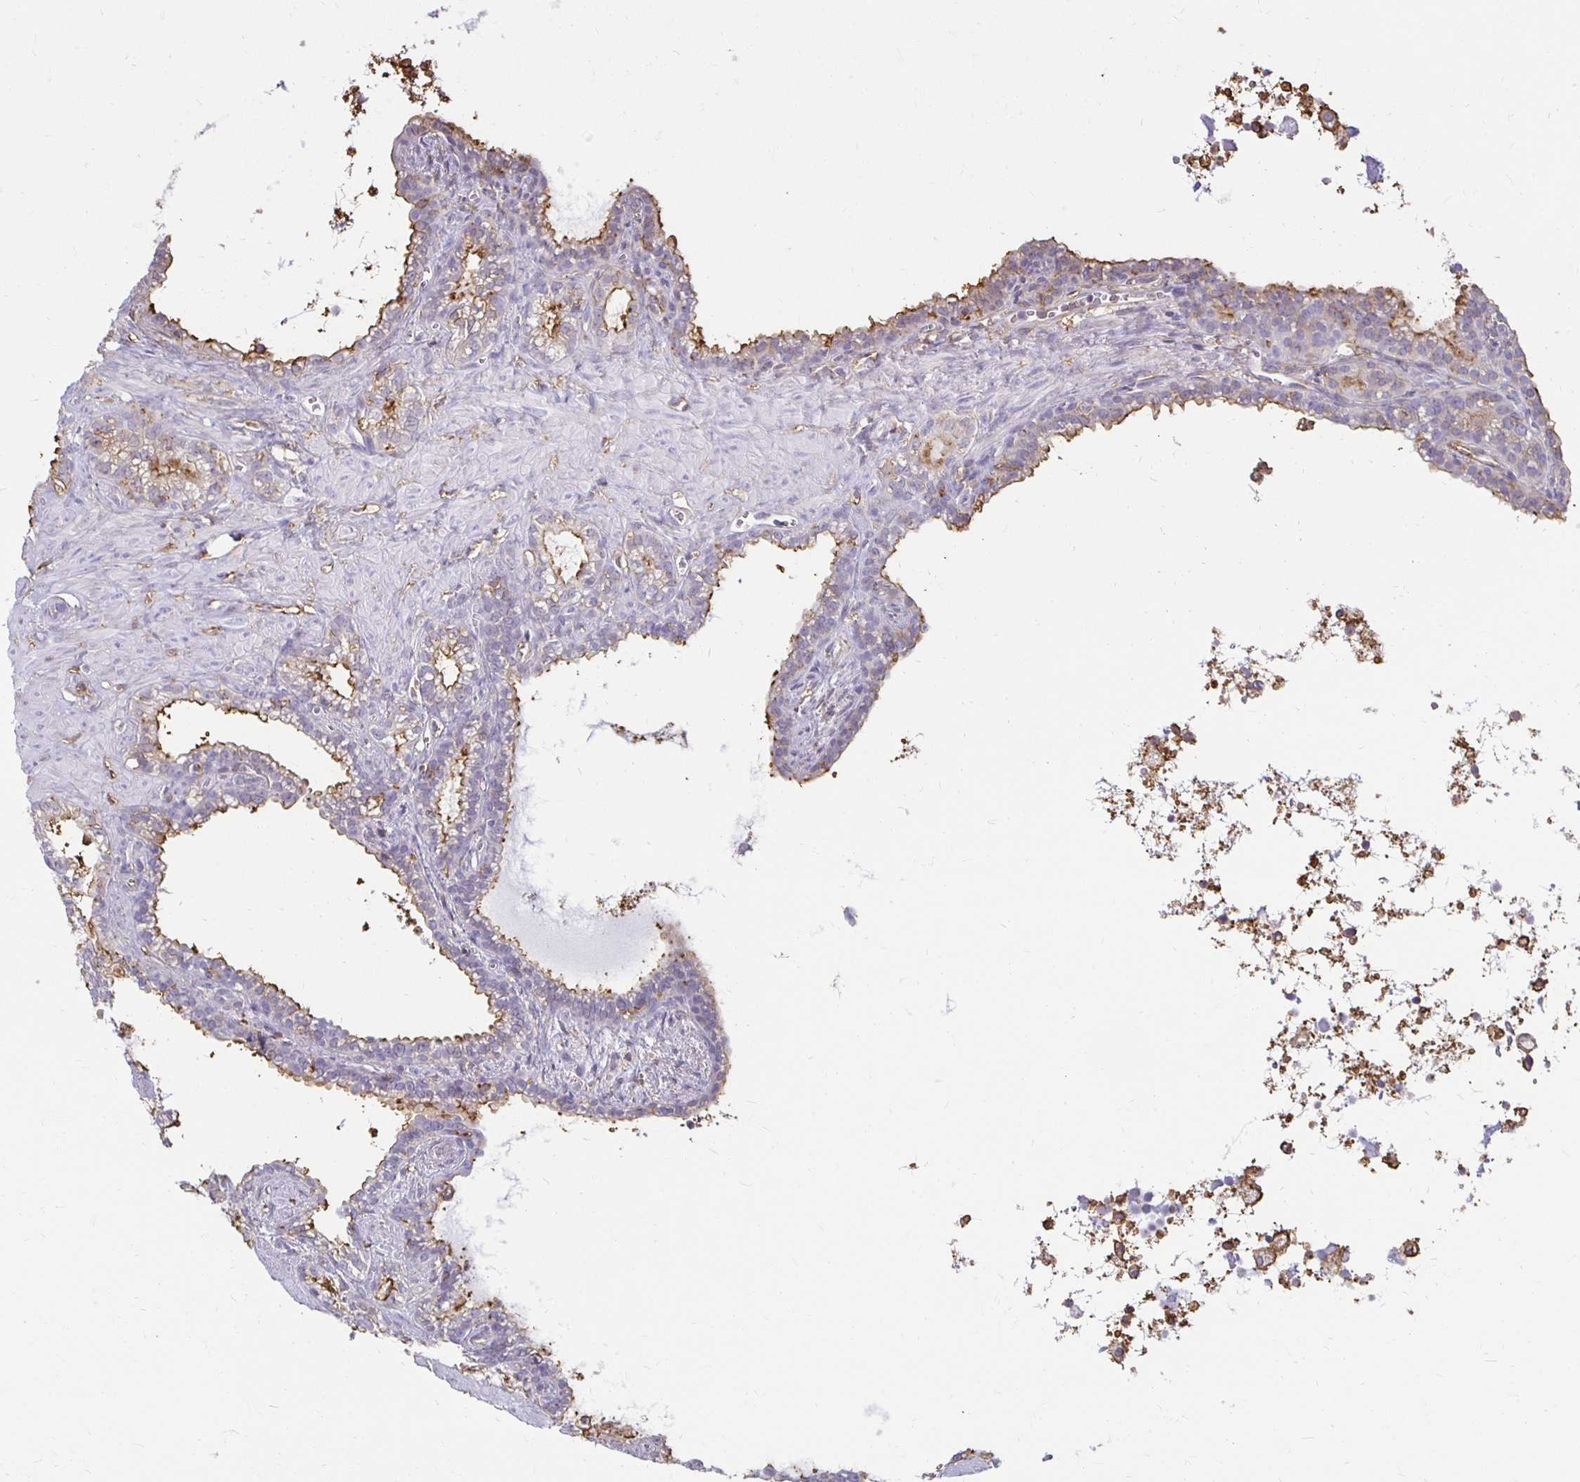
{"staining": {"intensity": "weak", "quantity": "<25%", "location": "cytoplasmic/membranous"}, "tissue": "seminal vesicle", "cell_type": "Glandular cells", "image_type": "normal", "snomed": [{"axis": "morphology", "description": "Normal tissue, NOS"}, {"axis": "topography", "description": "Seminal veicle"}], "caption": "Protein analysis of normal seminal vesicle reveals no significant expression in glandular cells. Brightfield microscopy of immunohistochemistry (IHC) stained with DAB (brown) and hematoxylin (blue), captured at high magnification.", "gene": "TAS1R3", "patient": {"sex": "male", "age": 76}}